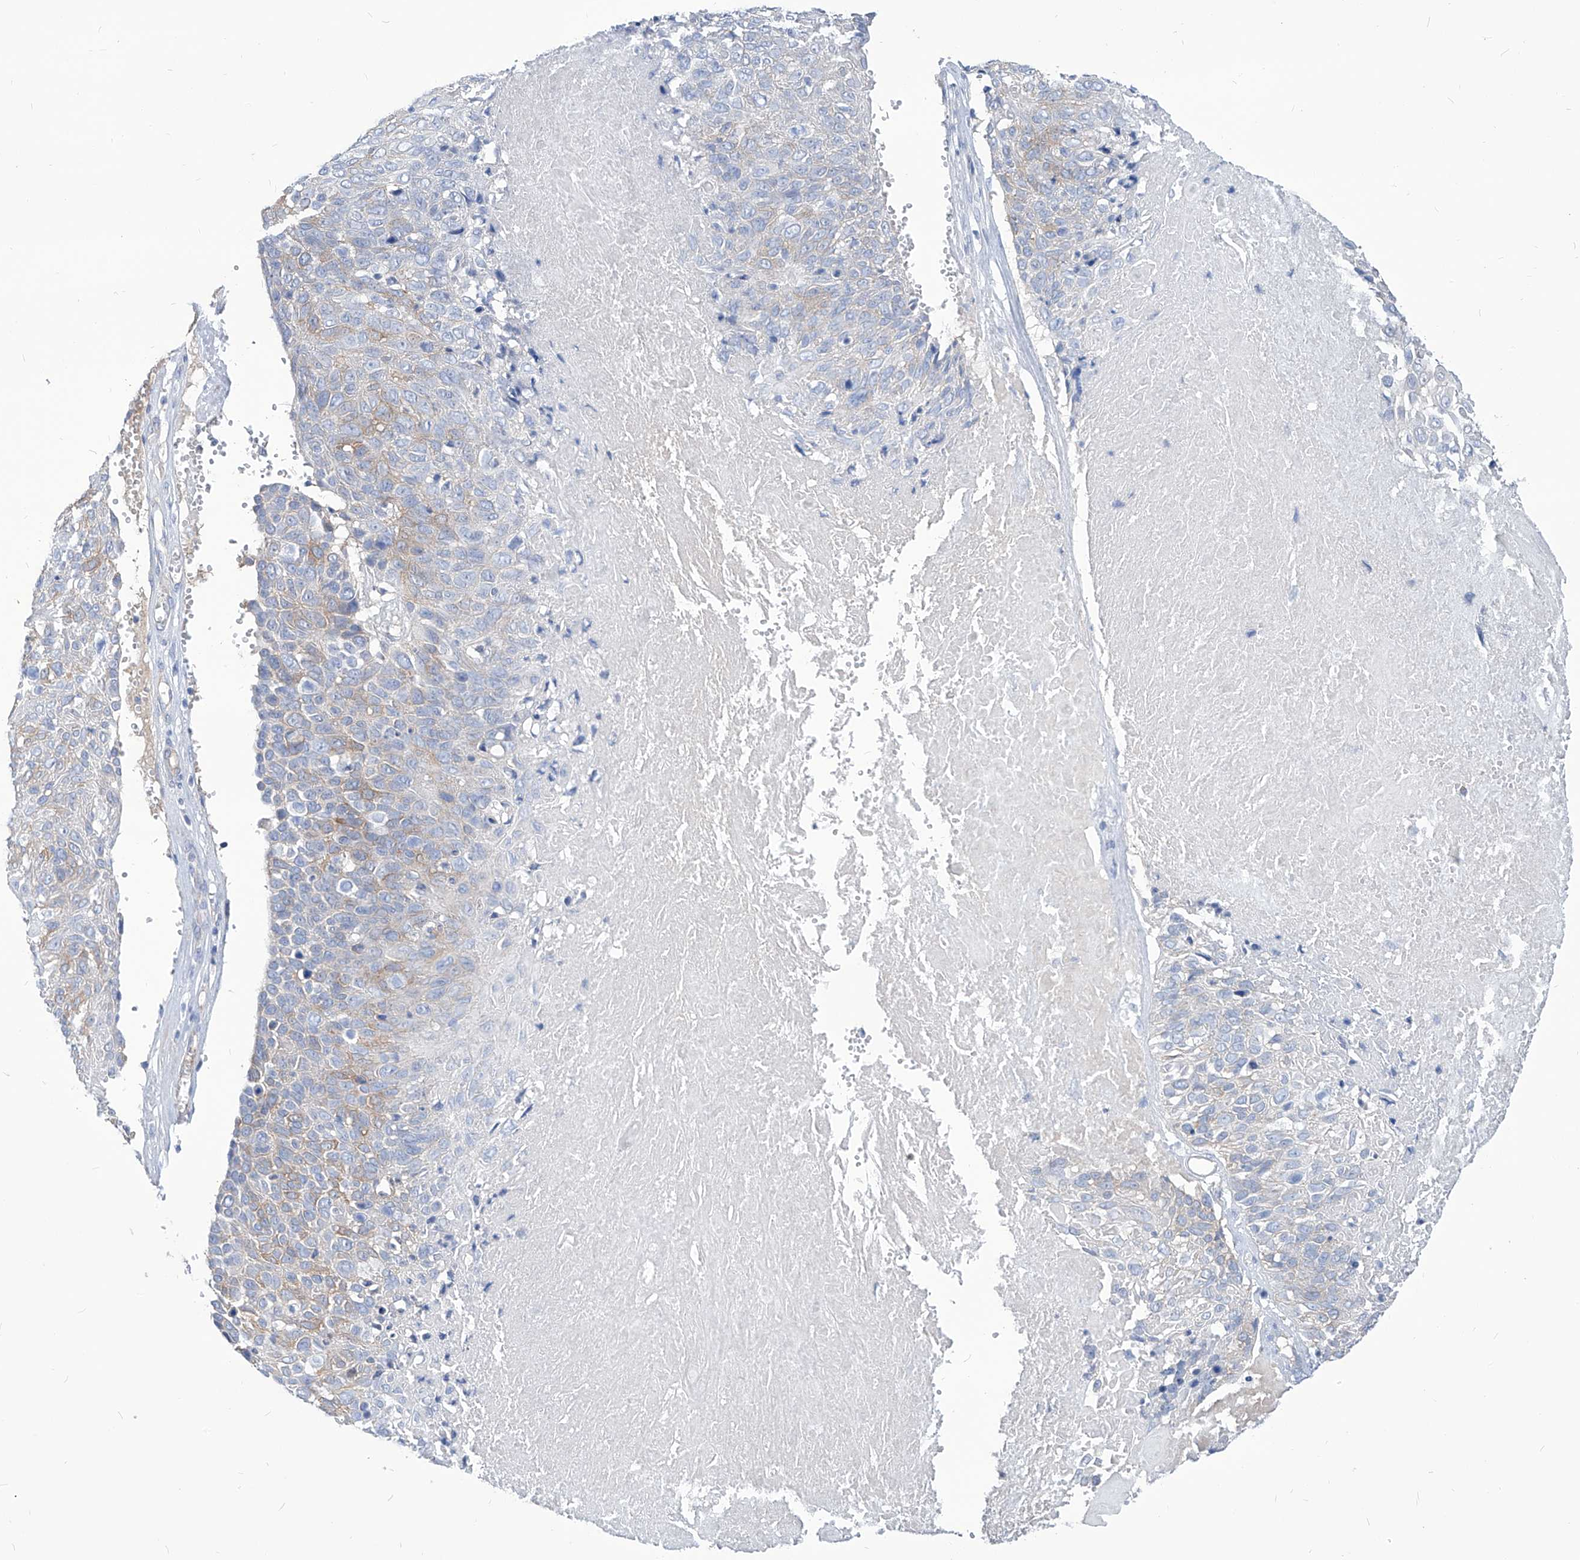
{"staining": {"intensity": "weak", "quantity": "<25%", "location": "cytoplasmic/membranous"}, "tissue": "cervical cancer", "cell_type": "Tumor cells", "image_type": "cancer", "snomed": [{"axis": "morphology", "description": "Squamous cell carcinoma, NOS"}, {"axis": "topography", "description": "Cervix"}], "caption": "The photomicrograph reveals no staining of tumor cells in cervical cancer (squamous cell carcinoma).", "gene": "AKAP10", "patient": {"sex": "female", "age": 74}}